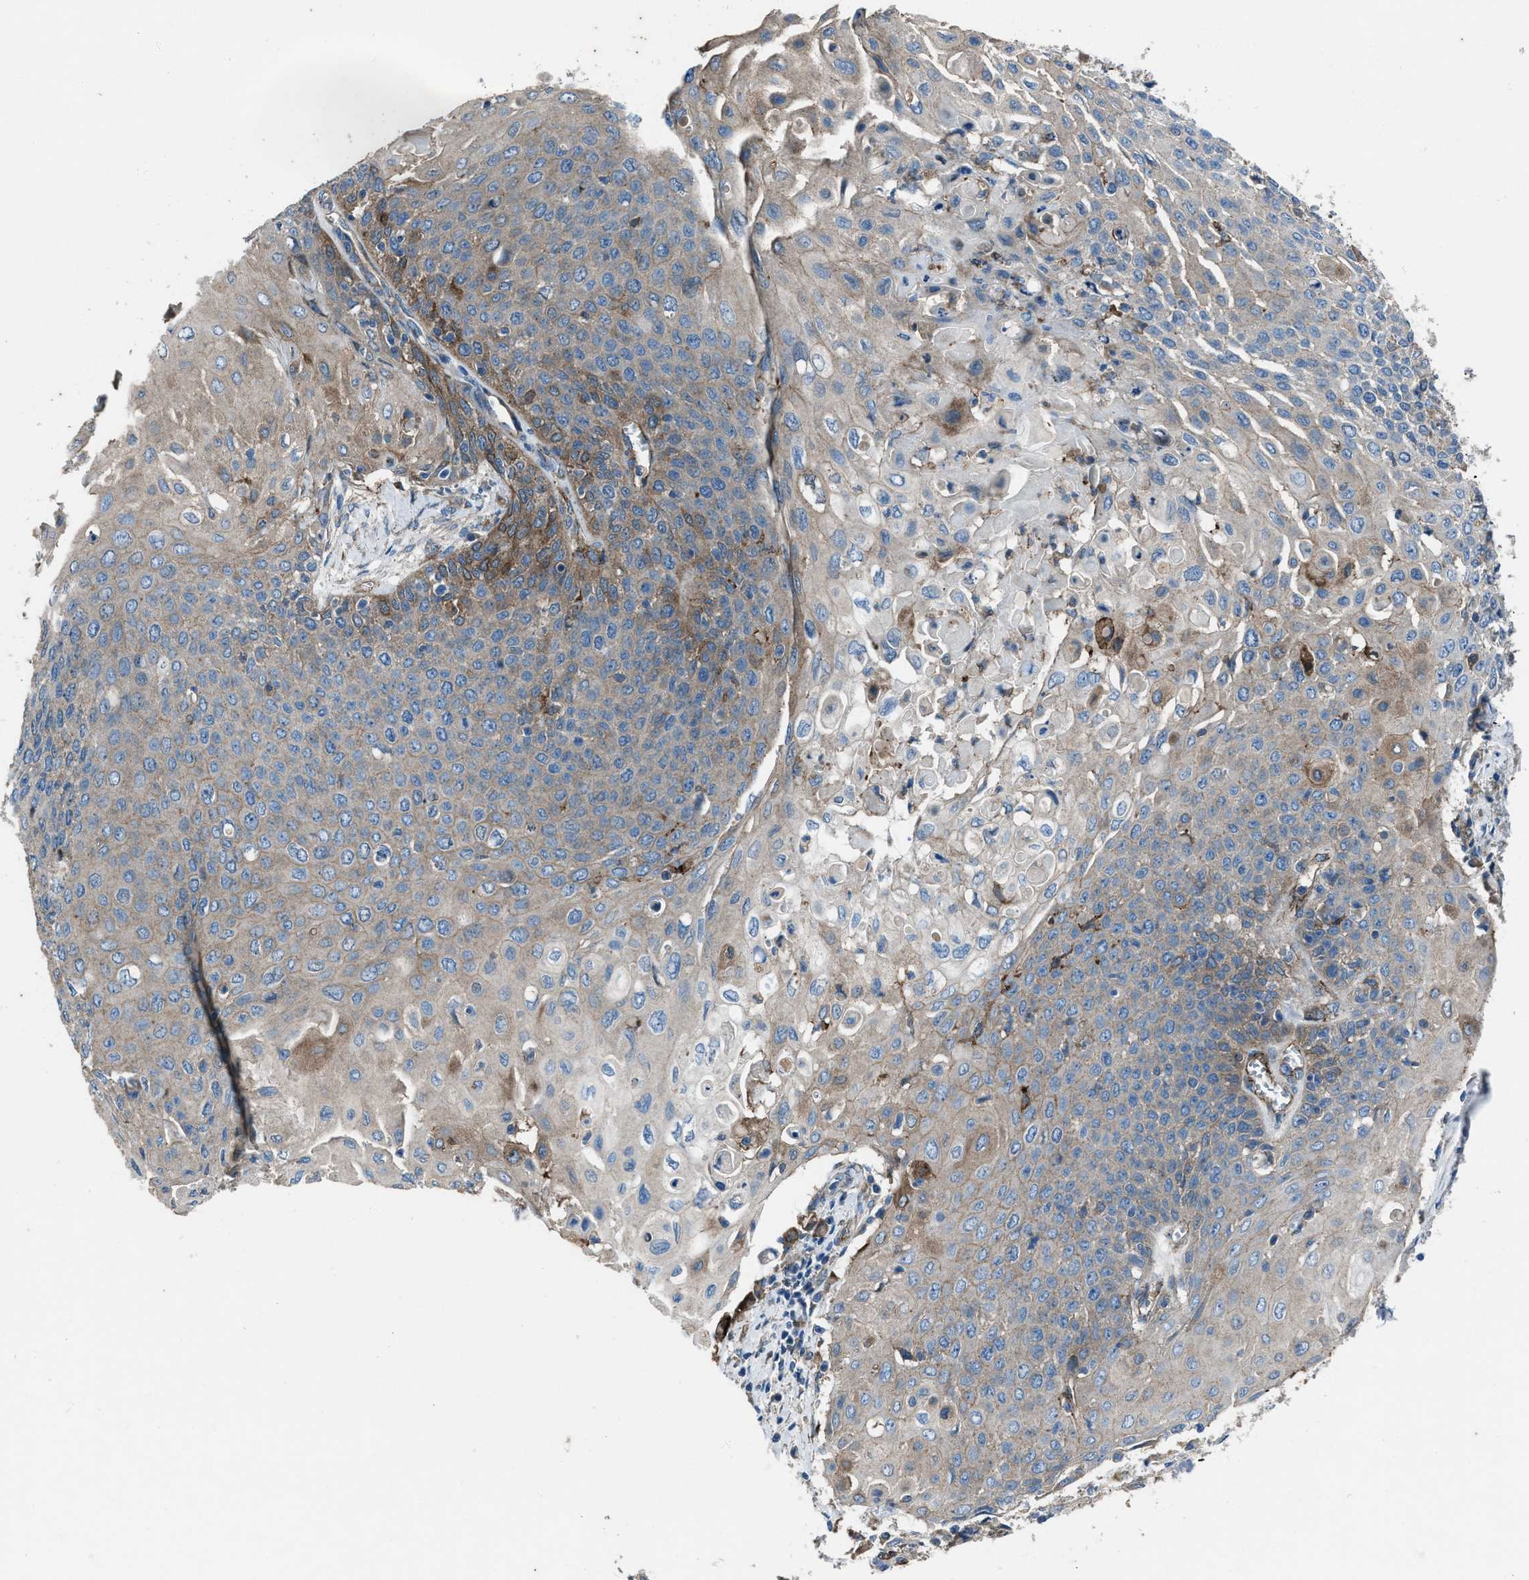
{"staining": {"intensity": "moderate", "quantity": "25%-75%", "location": "cytoplasmic/membranous"}, "tissue": "cervical cancer", "cell_type": "Tumor cells", "image_type": "cancer", "snomed": [{"axis": "morphology", "description": "Squamous cell carcinoma, NOS"}, {"axis": "topography", "description": "Cervix"}], "caption": "Cervical cancer (squamous cell carcinoma) was stained to show a protein in brown. There is medium levels of moderate cytoplasmic/membranous positivity in approximately 25%-75% of tumor cells.", "gene": "SVIL", "patient": {"sex": "female", "age": 39}}